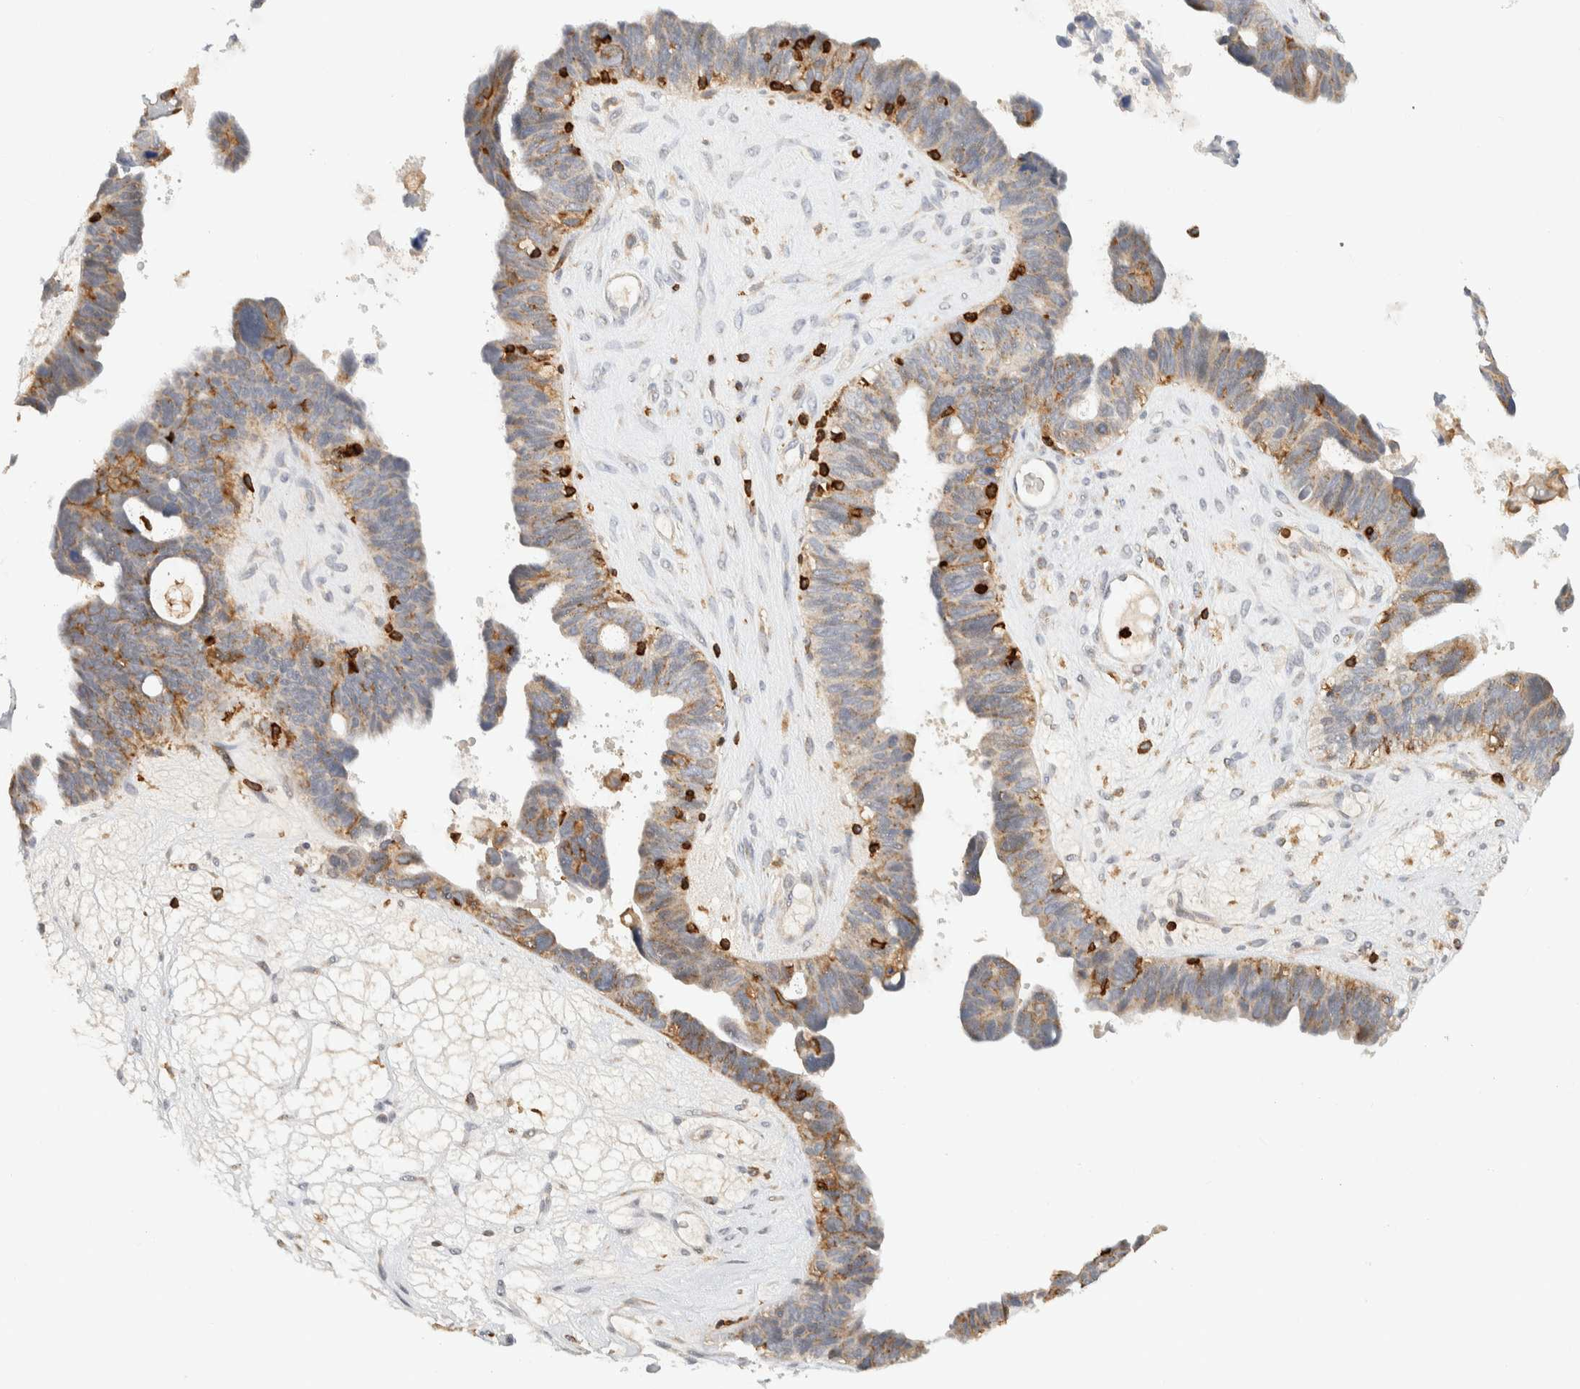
{"staining": {"intensity": "moderate", "quantity": "25%-75%", "location": "cytoplasmic/membranous"}, "tissue": "ovarian cancer", "cell_type": "Tumor cells", "image_type": "cancer", "snomed": [{"axis": "morphology", "description": "Cystadenocarcinoma, serous, NOS"}, {"axis": "topography", "description": "Ovary"}], "caption": "IHC histopathology image of neoplastic tissue: serous cystadenocarcinoma (ovarian) stained using immunohistochemistry (IHC) reveals medium levels of moderate protein expression localized specifically in the cytoplasmic/membranous of tumor cells, appearing as a cytoplasmic/membranous brown color.", "gene": "RUNDC1", "patient": {"sex": "female", "age": 79}}